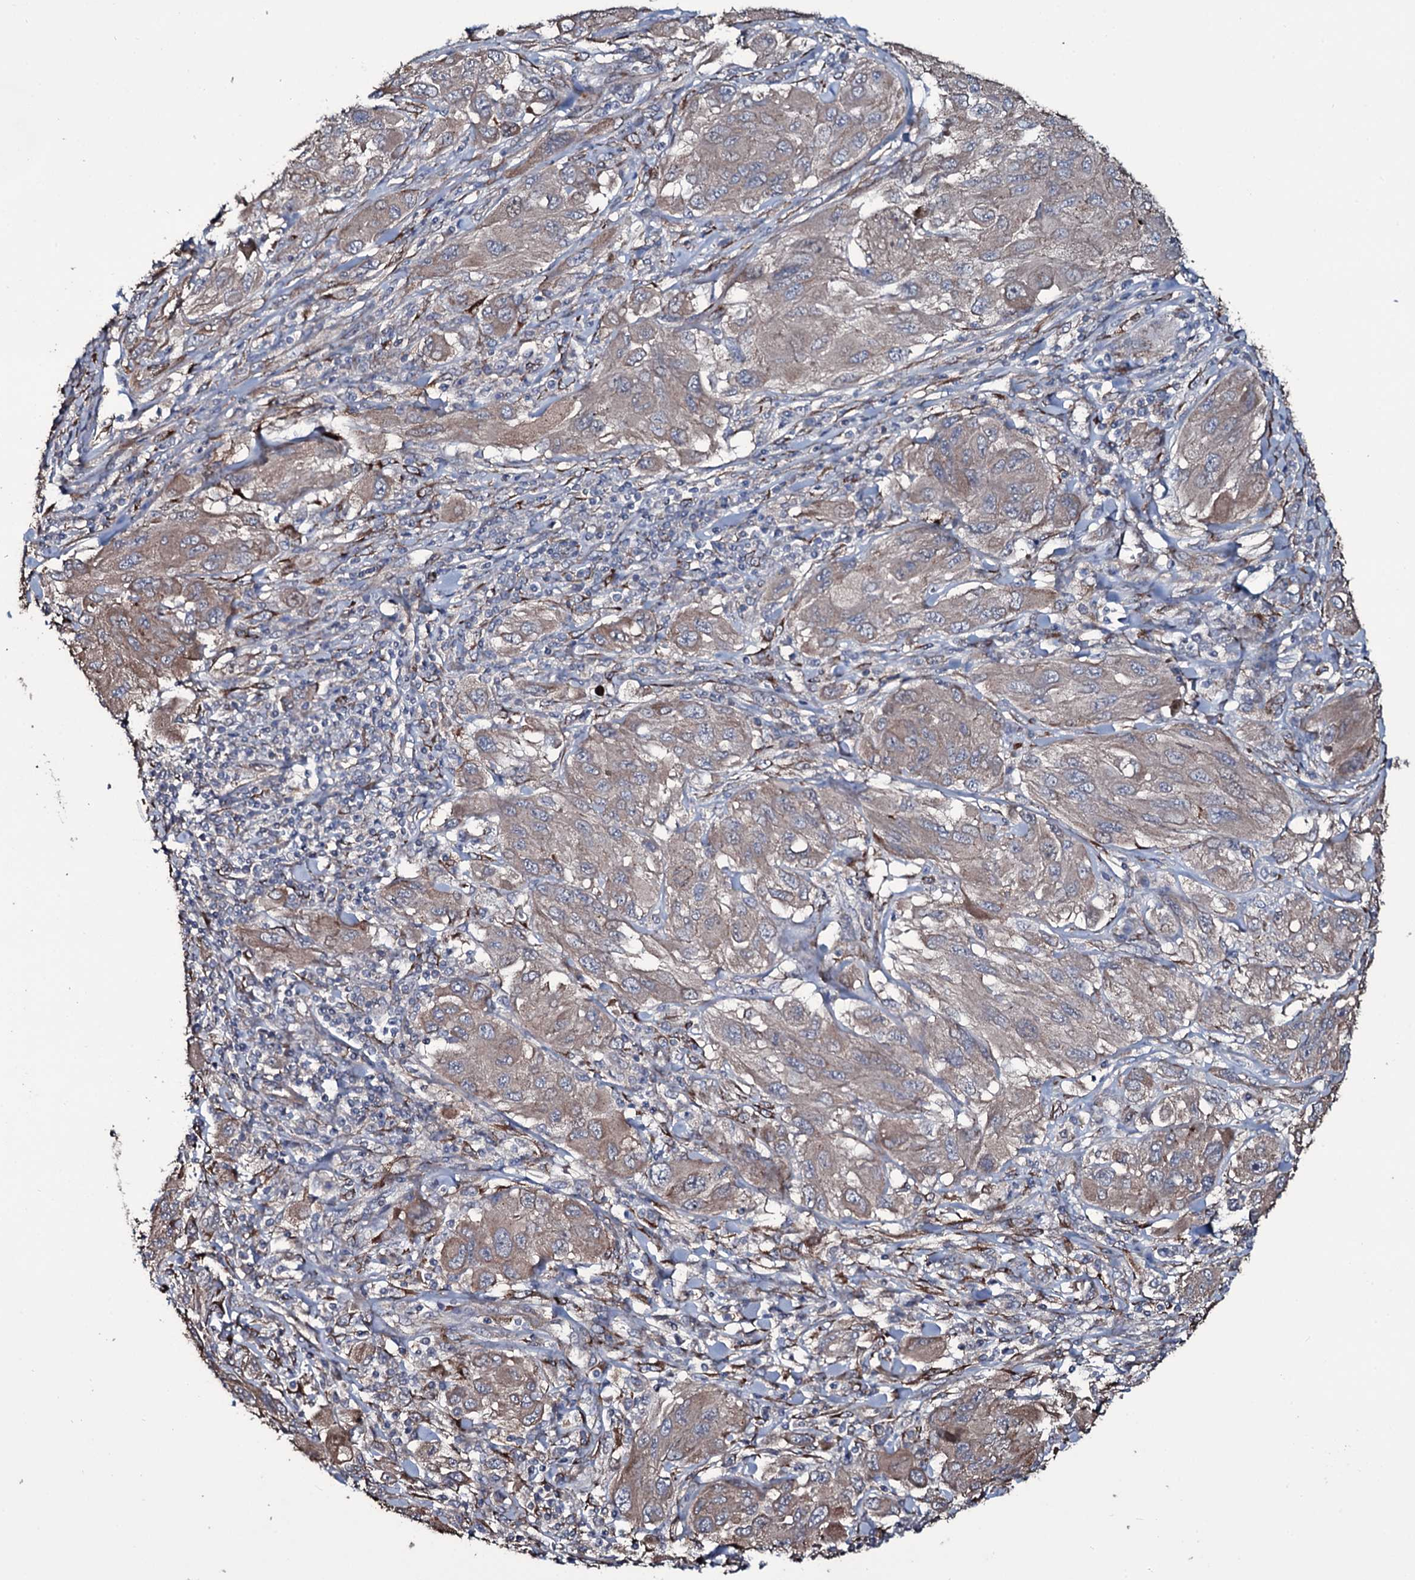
{"staining": {"intensity": "weak", "quantity": "25%-75%", "location": "cytoplasmic/membranous"}, "tissue": "melanoma", "cell_type": "Tumor cells", "image_type": "cancer", "snomed": [{"axis": "morphology", "description": "Malignant melanoma, NOS"}, {"axis": "topography", "description": "Skin"}], "caption": "Malignant melanoma stained with immunohistochemistry (IHC) reveals weak cytoplasmic/membranous positivity in approximately 25%-75% of tumor cells. Nuclei are stained in blue.", "gene": "WIPF3", "patient": {"sex": "female", "age": 91}}